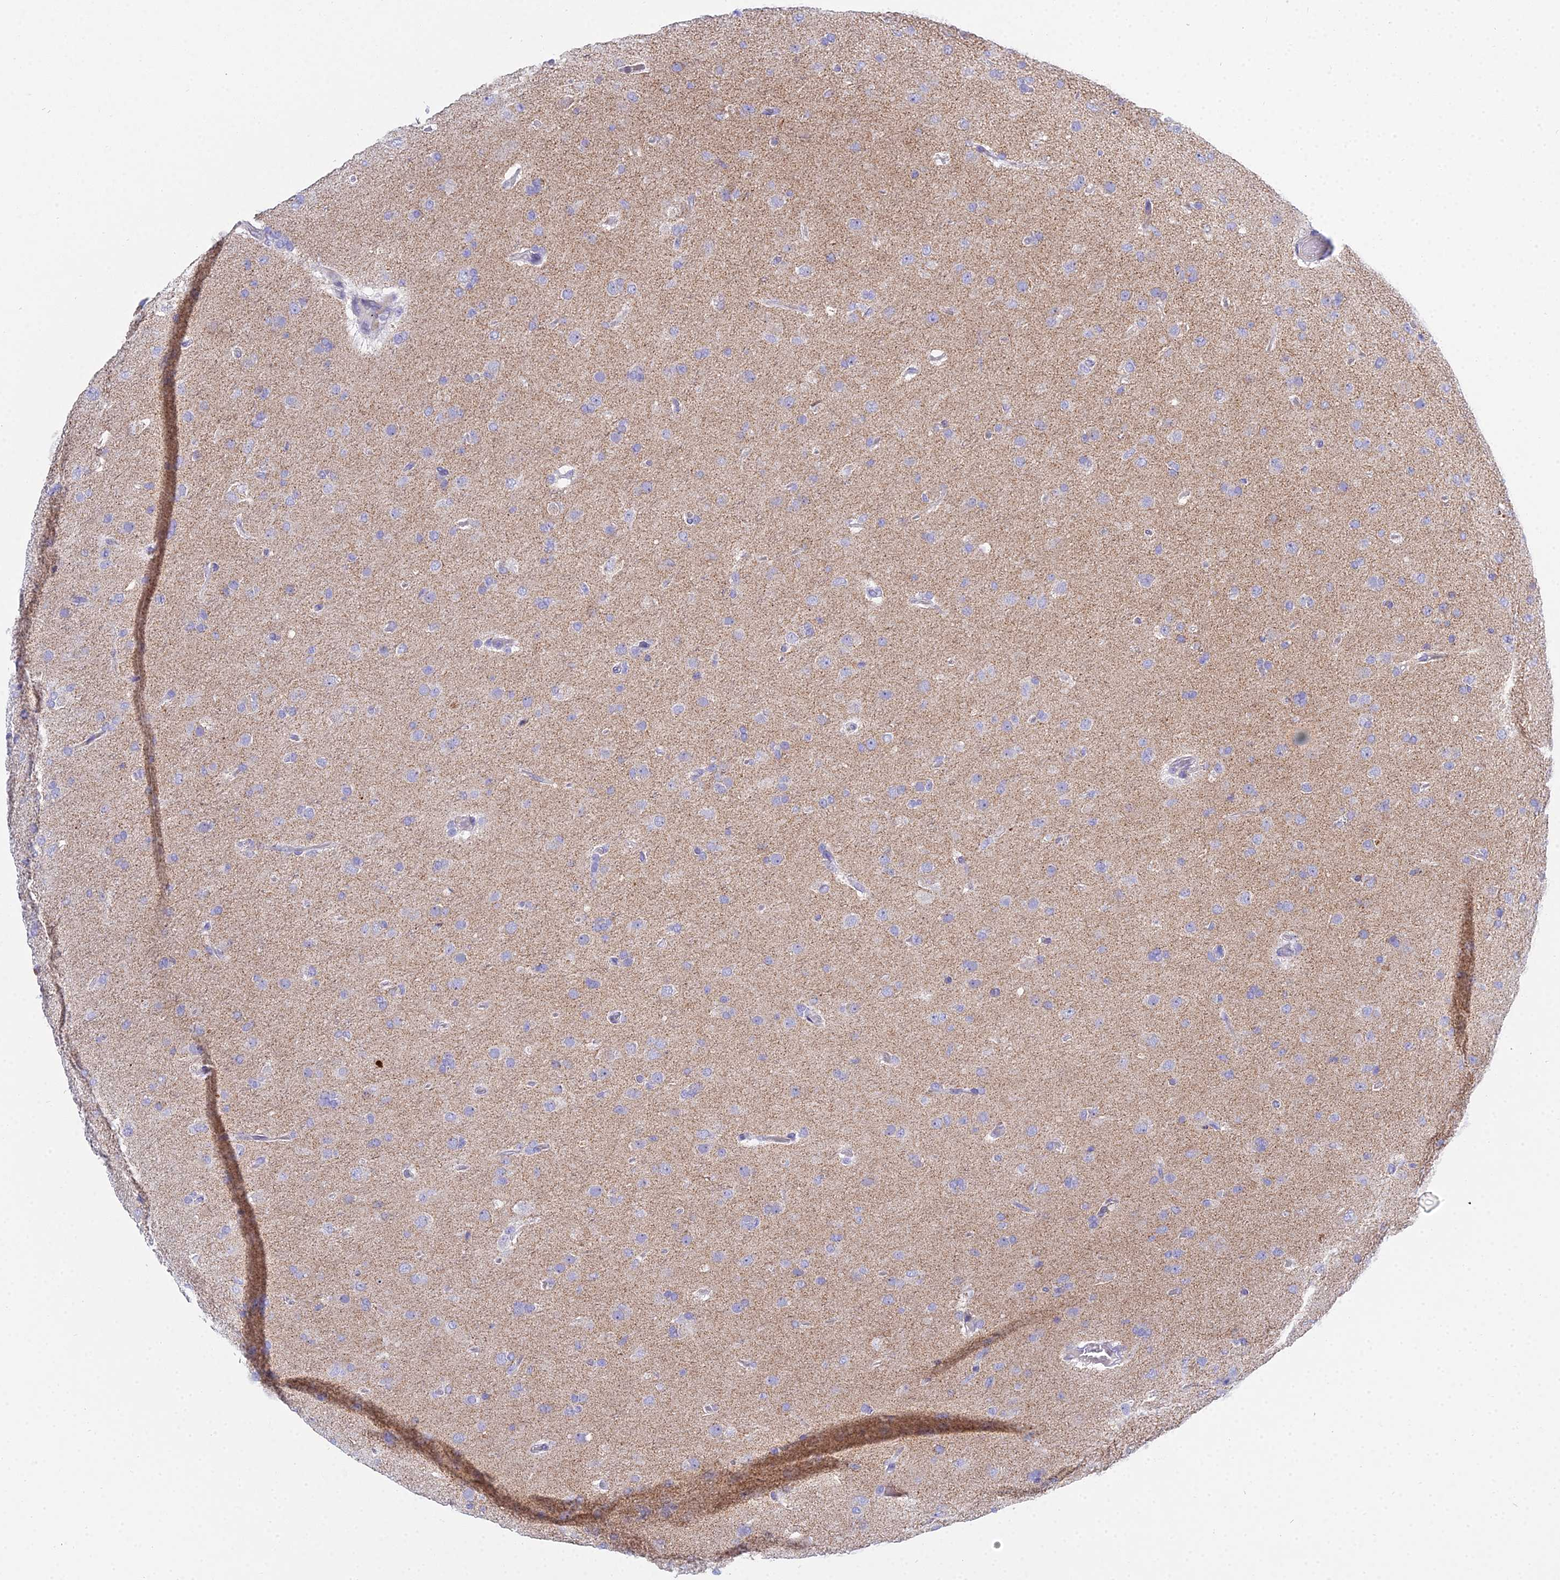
{"staining": {"intensity": "negative", "quantity": "none", "location": "none"}, "tissue": "glioma", "cell_type": "Tumor cells", "image_type": "cancer", "snomed": [{"axis": "morphology", "description": "Glioma, malignant, Low grade"}, {"axis": "topography", "description": "Brain"}], "caption": "Glioma stained for a protein using immunohistochemistry (IHC) exhibits no expression tumor cells.", "gene": "PRR13", "patient": {"sex": "male", "age": 65}}